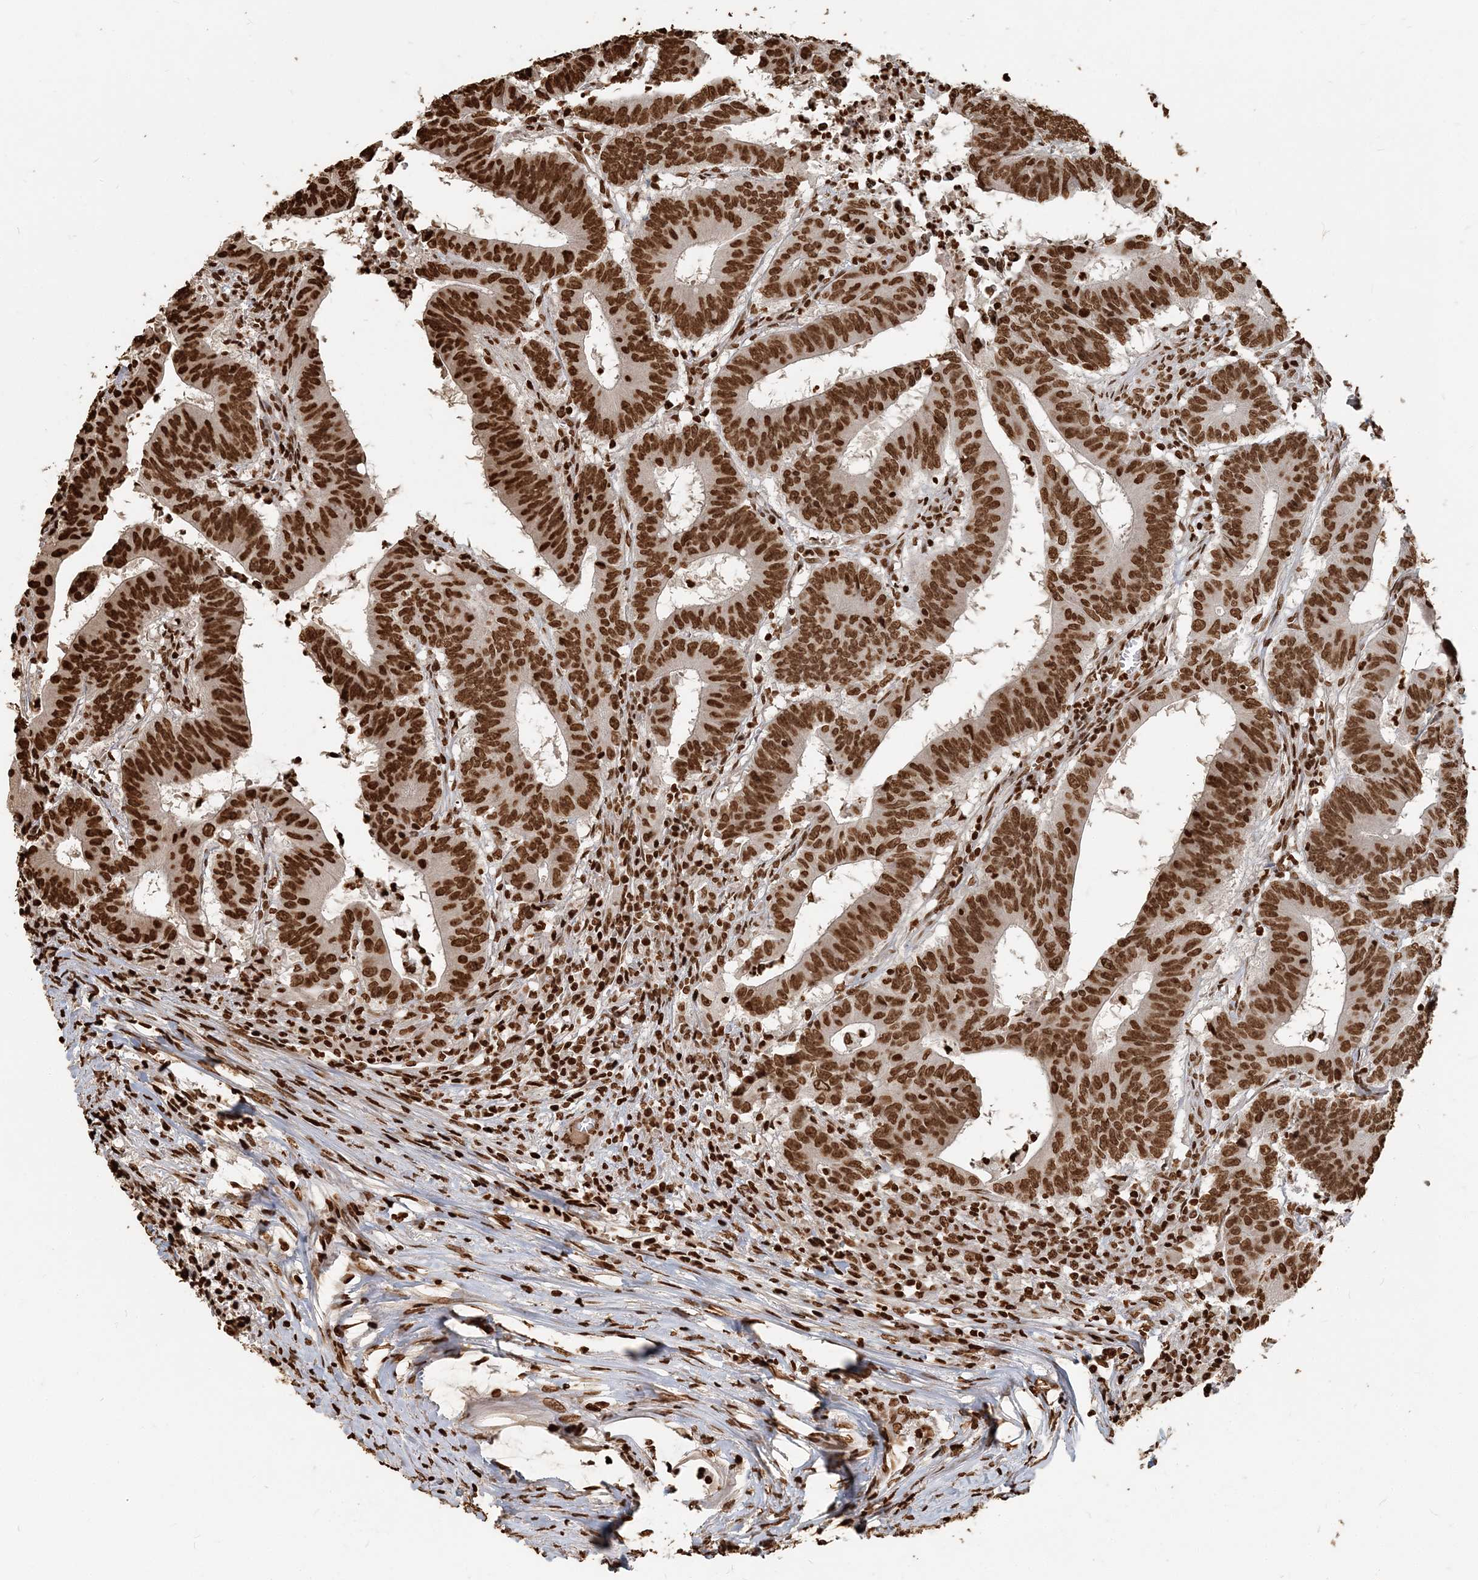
{"staining": {"intensity": "strong", "quantity": ">75%", "location": "nuclear"}, "tissue": "colorectal cancer", "cell_type": "Tumor cells", "image_type": "cancer", "snomed": [{"axis": "morphology", "description": "Adenocarcinoma, NOS"}, {"axis": "topography", "description": "Colon"}], "caption": "Adenocarcinoma (colorectal) stained with a protein marker displays strong staining in tumor cells.", "gene": "H3-3B", "patient": {"sex": "male", "age": 45}}